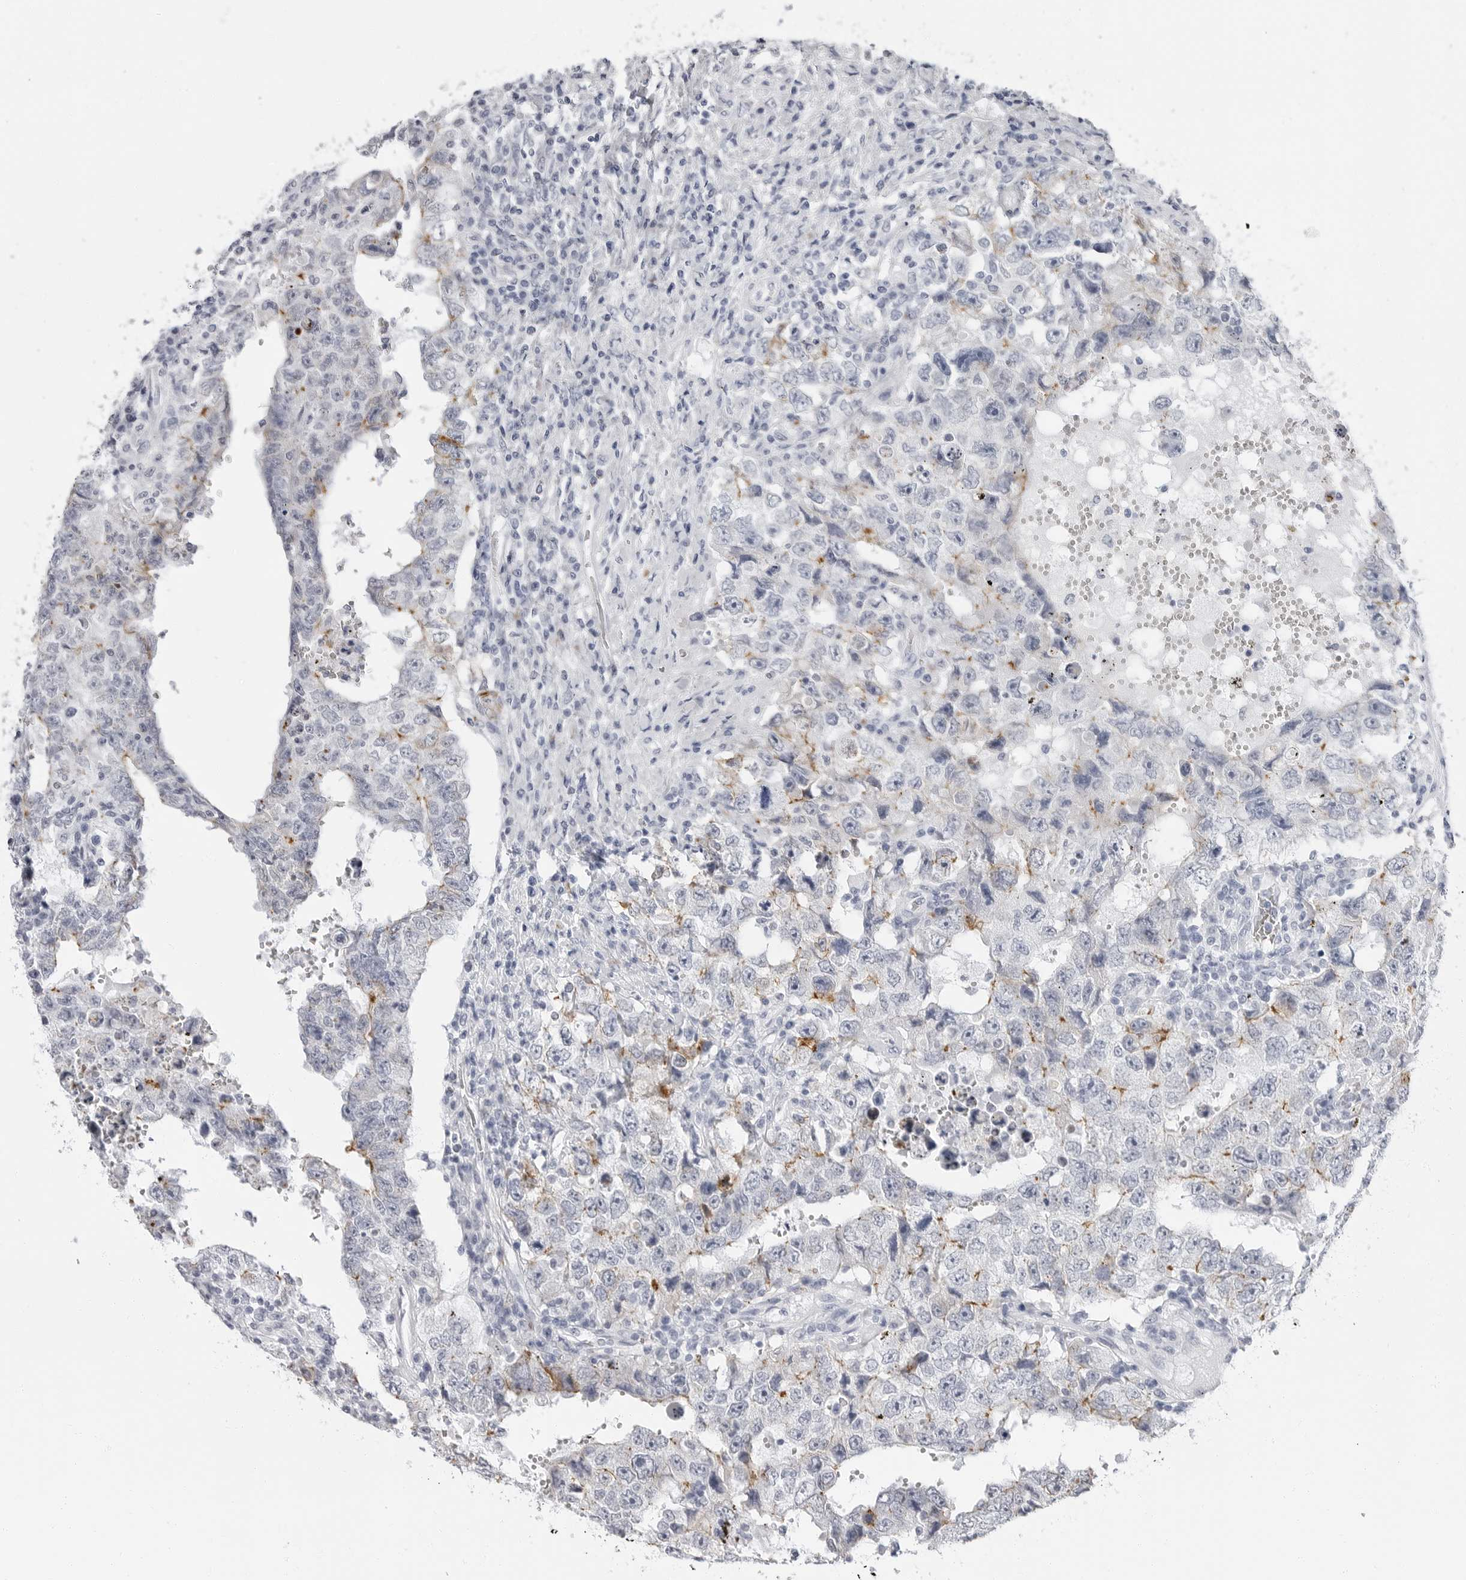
{"staining": {"intensity": "moderate", "quantity": "<25%", "location": "cytoplasmic/membranous"}, "tissue": "testis cancer", "cell_type": "Tumor cells", "image_type": "cancer", "snomed": [{"axis": "morphology", "description": "Carcinoma, Embryonal, NOS"}, {"axis": "topography", "description": "Testis"}], "caption": "Moderate cytoplasmic/membranous staining for a protein is identified in about <25% of tumor cells of testis embryonal carcinoma using immunohistochemistry (IHC).", "gene": "ERICH3", "patient": {"sex": "male", "age": 26}}